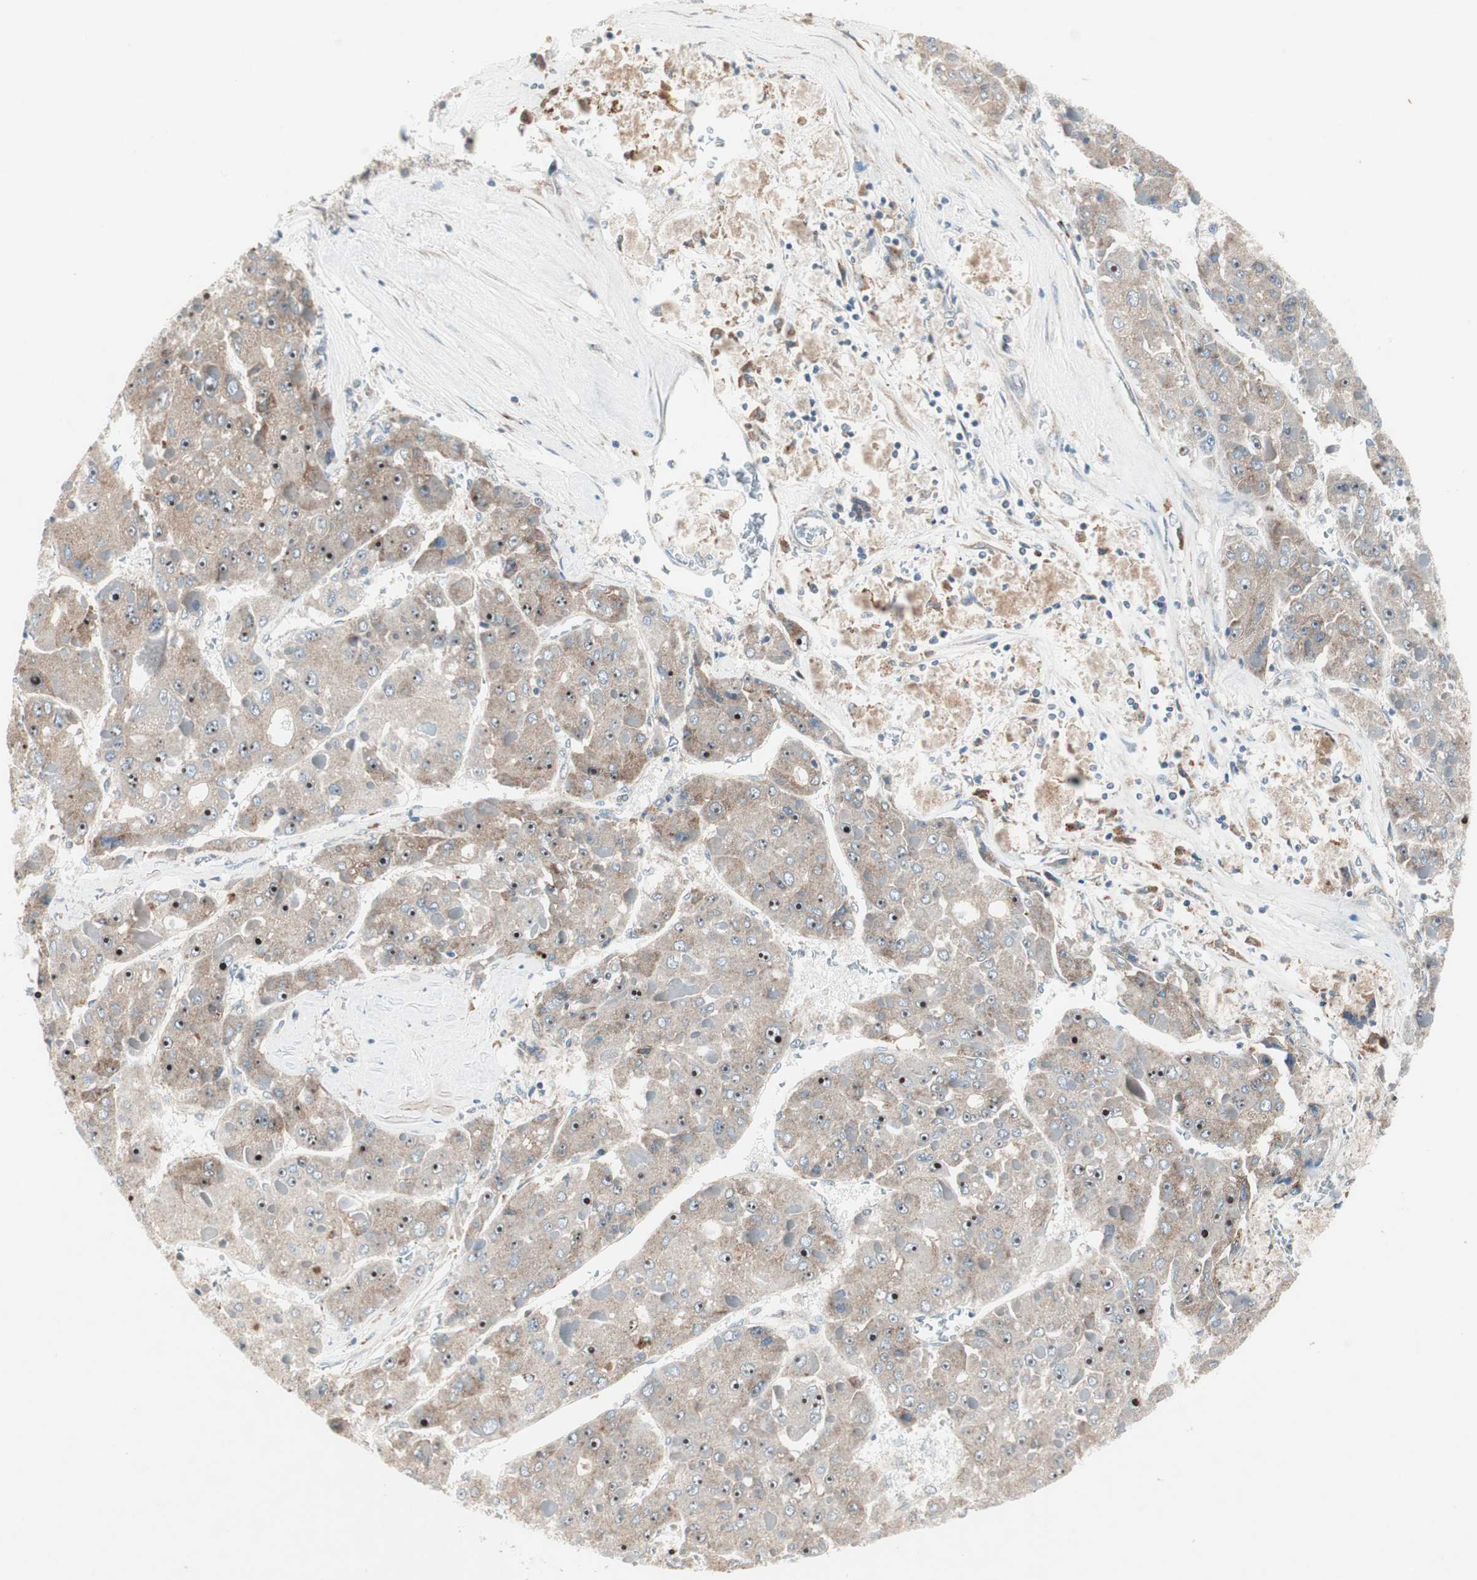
{"staining": {"intensity": "strong", "quantity": ">75%", "location": "cytoplasmic/membranous,nuclear"}, "tissue": "liver cancer", "cell_type": "Tumor cells", "image_type": "cancer", "snomed": [{"axis": "morphology", "description": "Carcinoma, Hepatocellular, NOS"}, {"axis": "topography", "description": "Liver"}], "caption": "The histopathology image demonstrates staining of liver hepatocellular carcinoma, revealing strong cytoplasmic/membranous and nuclear protein expression (brown color) within tumor cells.", "gene": "CCL14", "patient": {"sex": "female", "age": 73}}